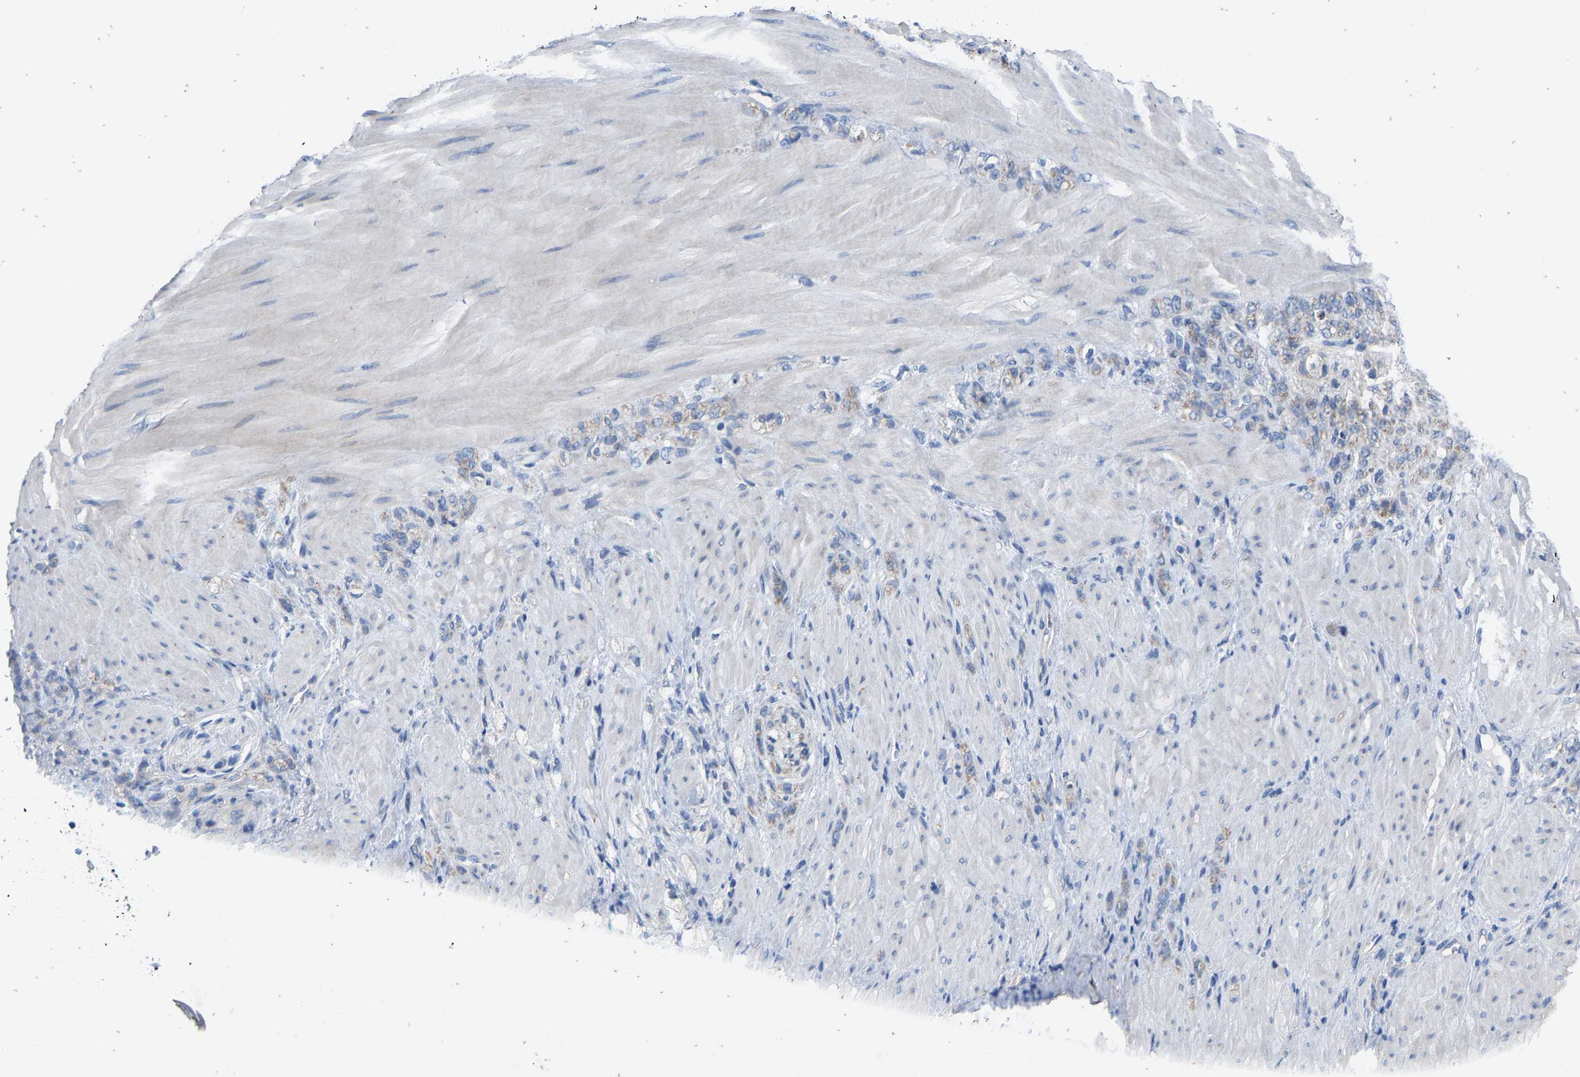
{"staining": {"intensity": "weak", "quantity": "<25%", "location": "cytoplasmic/membranous"}, "tissue": "stomach cancer", "cell_type": "Tumor cells", "image_type": "cancer", "snomed": [{"axis": "morphology", "description": "Normal tissue, NOS"}, {"axis": "morphology", "description": "Adenocarcinoma, NOS"}, {"axis": "topography", "description": "Stomach"}], "caption": "This is a image of immunohistochemistry staining of stomach cancer, which shows no staining in tumor cells. (DAB (3,3'-diaminobenzidine) IHC visualized using brightfield microscopy, high magnification).", "gene": "OLIG2", "patient": {"sex": "male", "age": 82}}